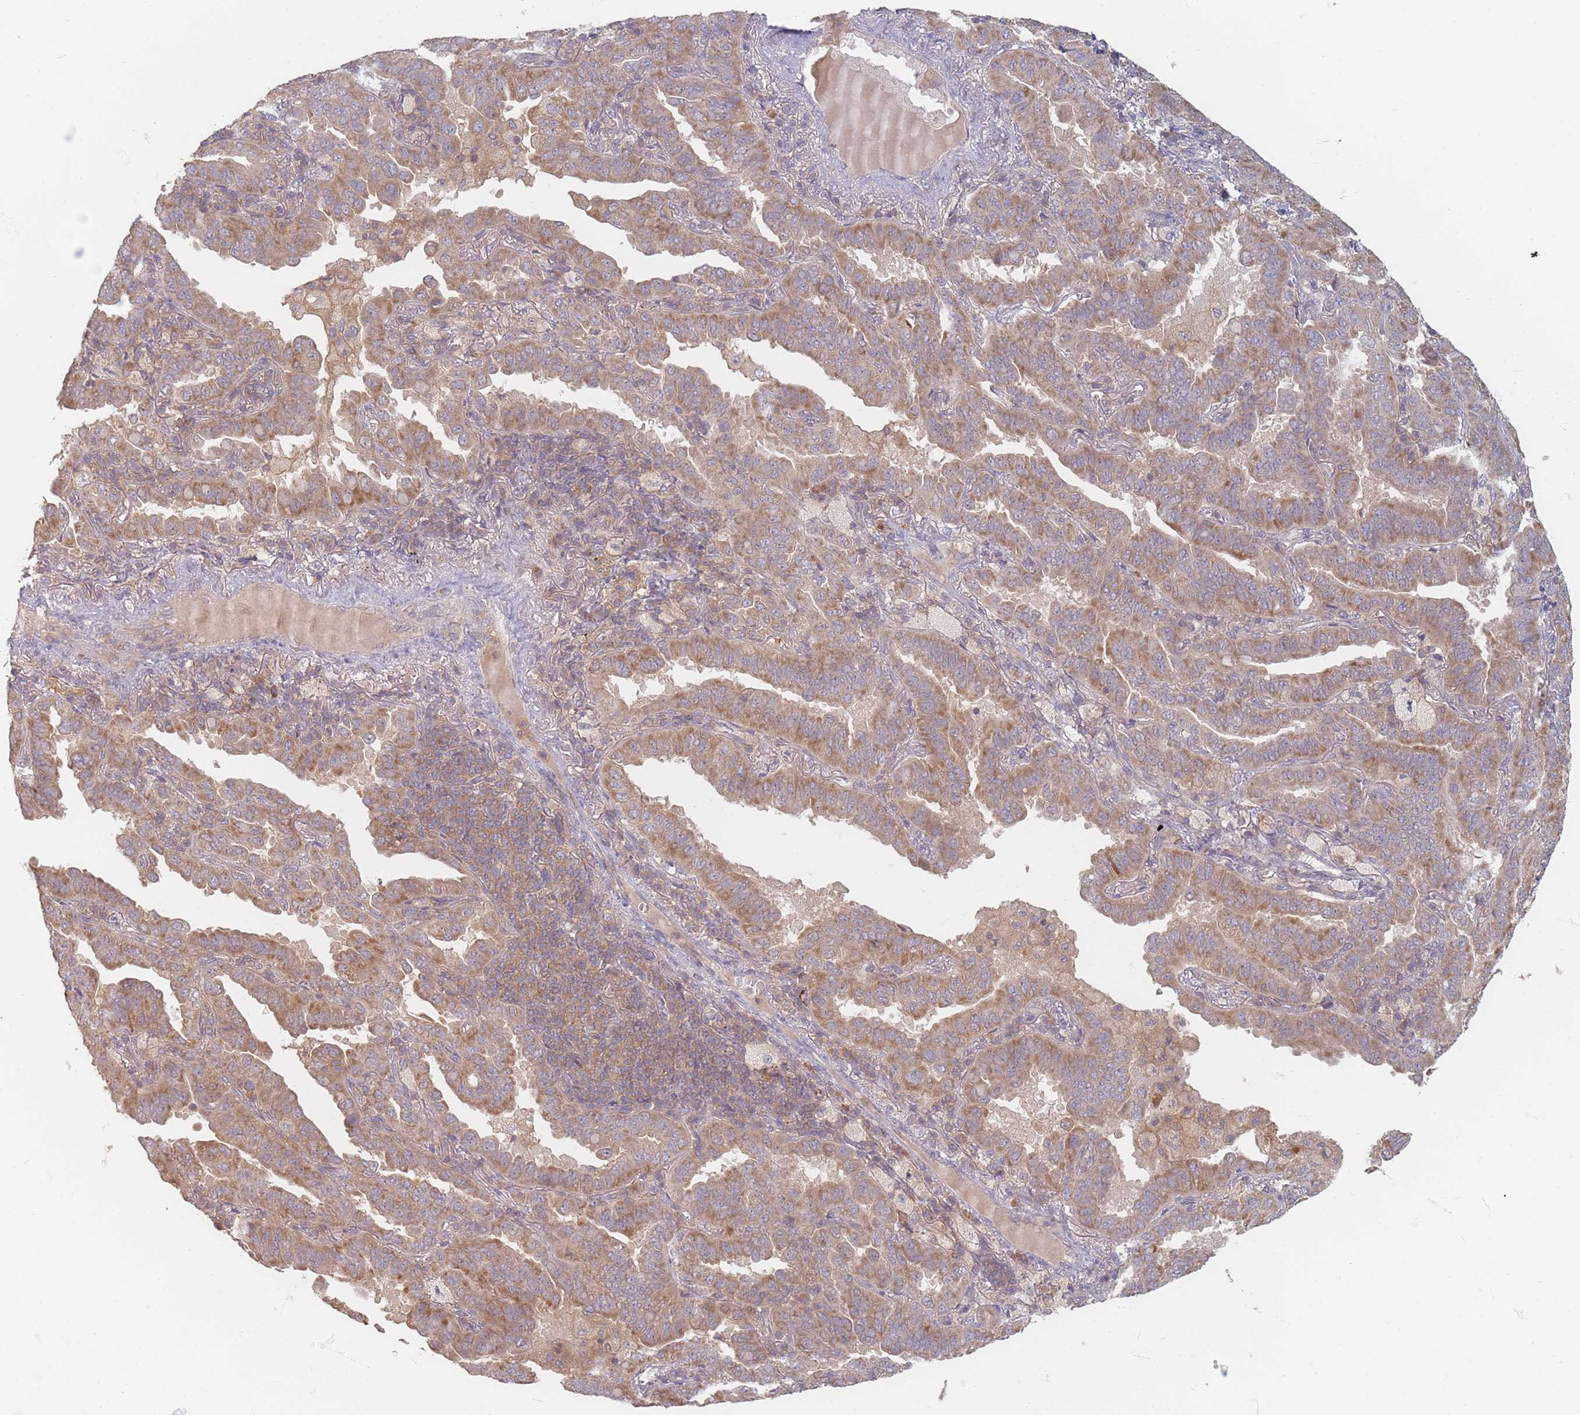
{"staining": {"intensity": "moderate", "quantity": ">75%", "location": "cytoplasmic/membranous"}, "tissue": "lung cancer", "cell_type": "Tumor cells", "image_type": "cancer", "snomed": [{"axis": "morphology", "description": "Adenocarcinoma, NOS"}, {"axis": "topography", "description": "Lung"}], "caption": "Tumor cells exhibit medium levels of moderate cytoplasmic/membranous expression in approximately >75% of cells in lung cancer. The staining was performed using DAB to visualize the protein expression in brown, while the nuclei were stained in blue with hematoxylin (Magnification: 20x).", "gene": "SLC35F3", "patient": {"sex": "male", "age": 64}}